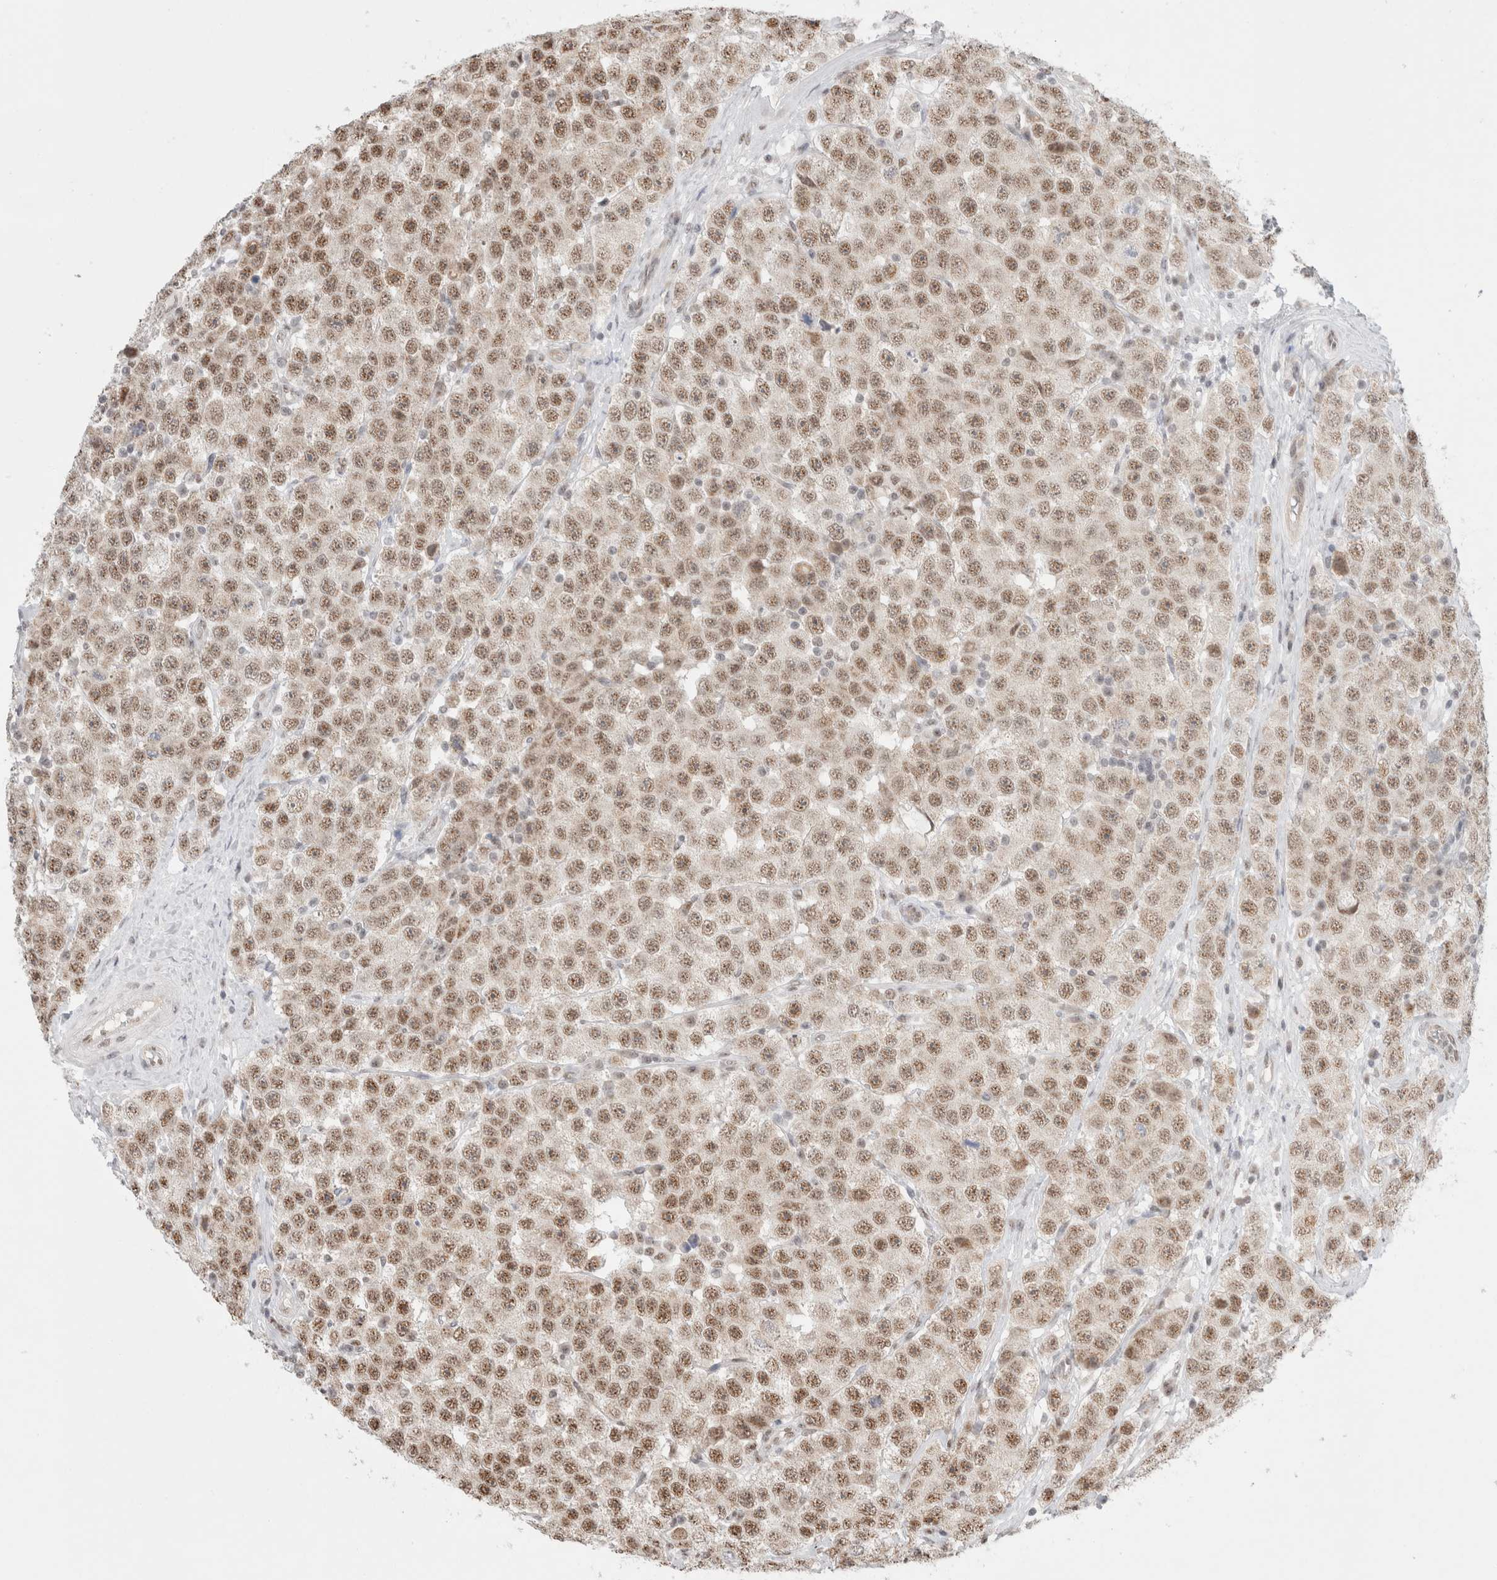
{"staining": {"intensity": "moderate", "quantity": ">75%", "location": "nuclear"}, "tissue": "testis cancer", "cell_type": "Tumor cells", "image_type": "cancer", "snomed": [{"axis": "morphology", "description": "Seminoma, NOS"}, {"axis": "morphology", "description": "Carcinoma, Embryonal, NOS"}, {"axis": "topography", "description": "Testis"}], "caption": "Protein staining exhibits moderate nuclear positivity in about >75% of tumor cells in seminoma (testis).", "gene": "TRMT12", "patient": {"sex": "male", "age": 28}}